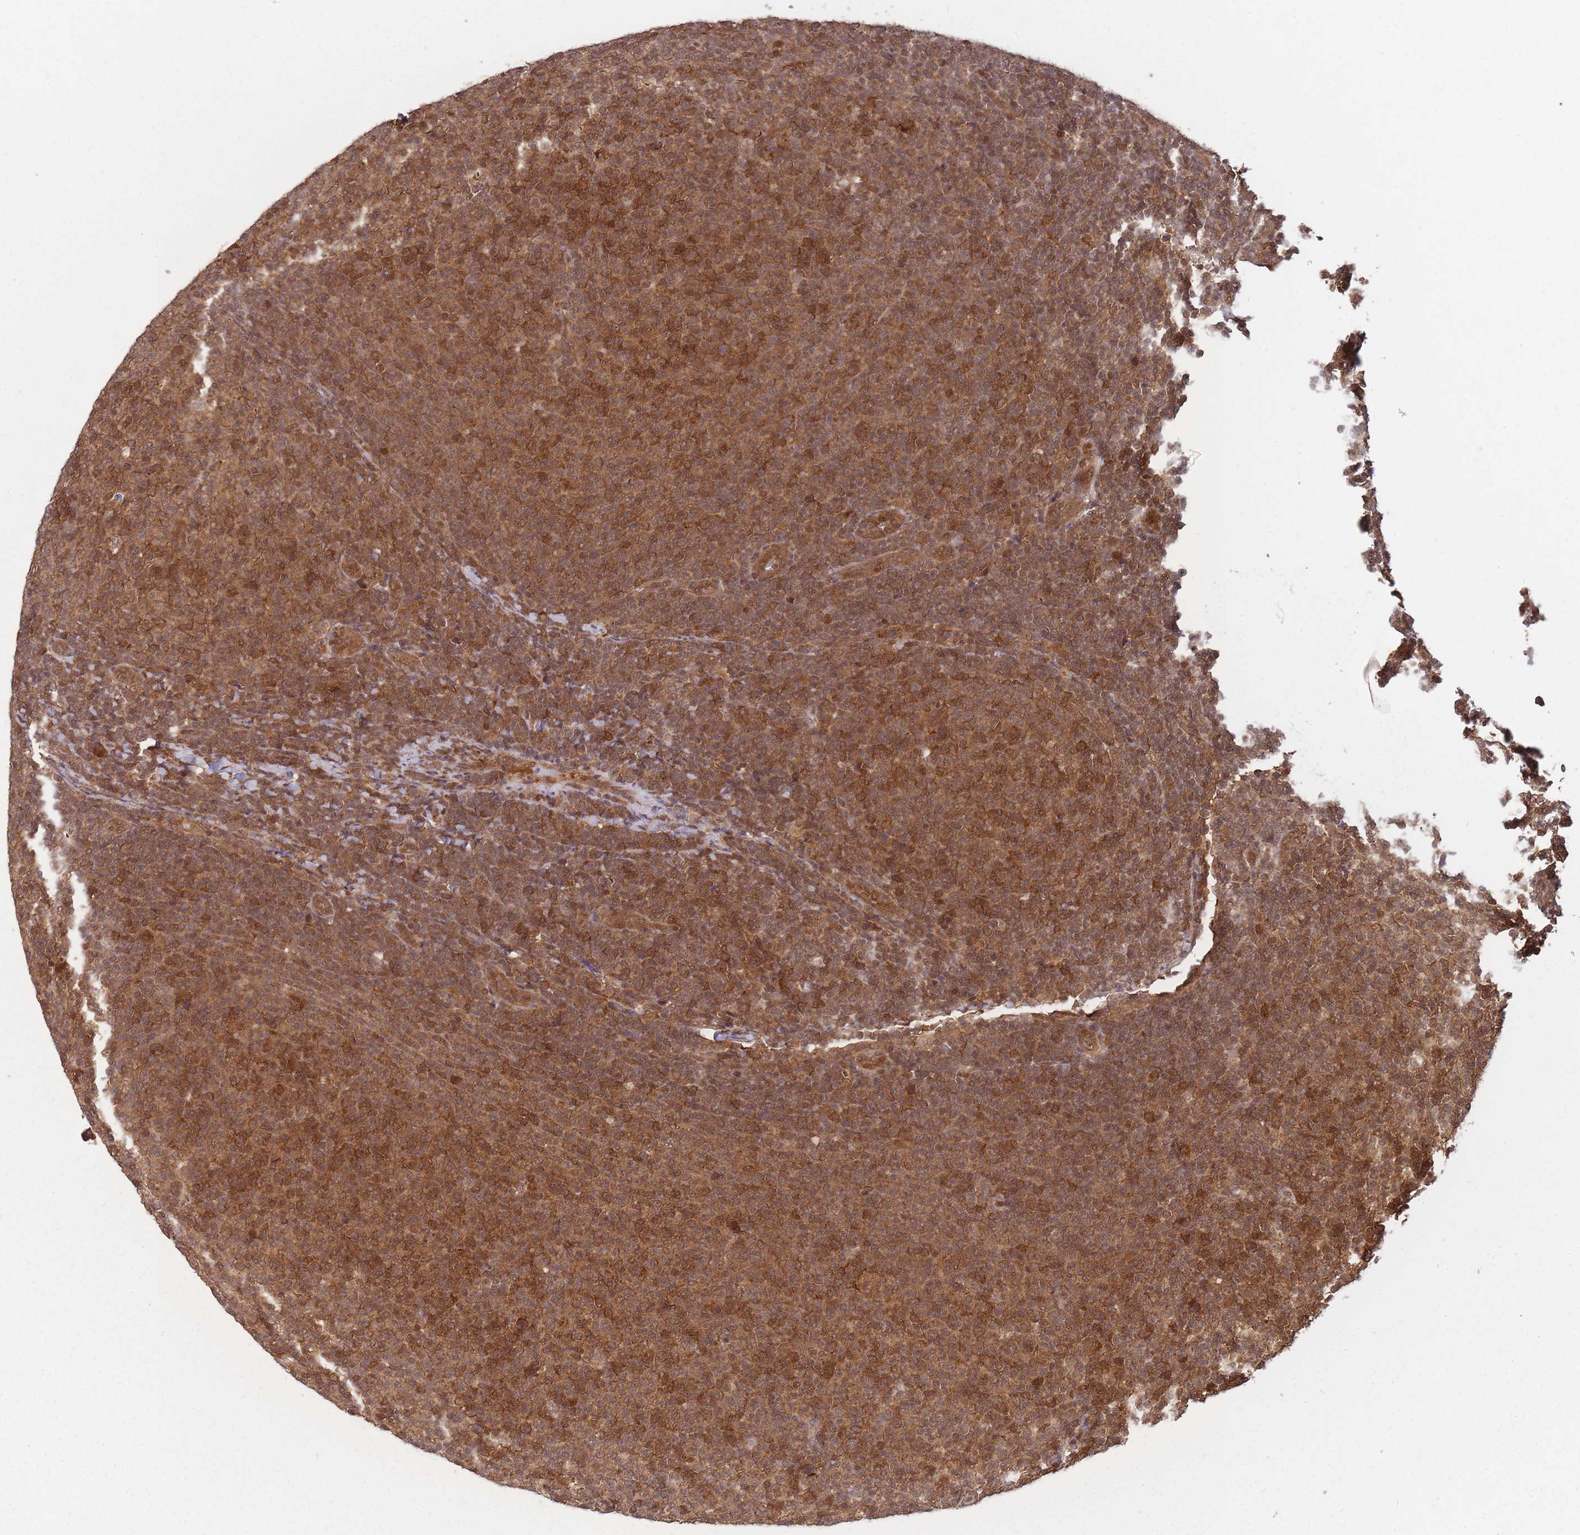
{"staining": {"intensity": "moderate", "quantity": ">75%", "location": "cytoplasmic/membranous"}, "tissue": "lymphoma", "cell_type": "Tumor cells", "image_type": "cancer", "snomed": [{"axis": "morphology", "description": "Malignant lymphoma, non-Hodgkin's type, Low grade"}, {"axis": "topography", "description": "Lymph node"}], "caption": "Immunohistochemistry (IHC) (DAB) staining of human malignant lymphoma, non-Hodgkin's type (low-grade) shows moderate cytoplasmic/membranous protein positivity in about >75% of tumor cells.", "gene": "PPP6R3", "patient": {"sex": "male", "age": 66}}